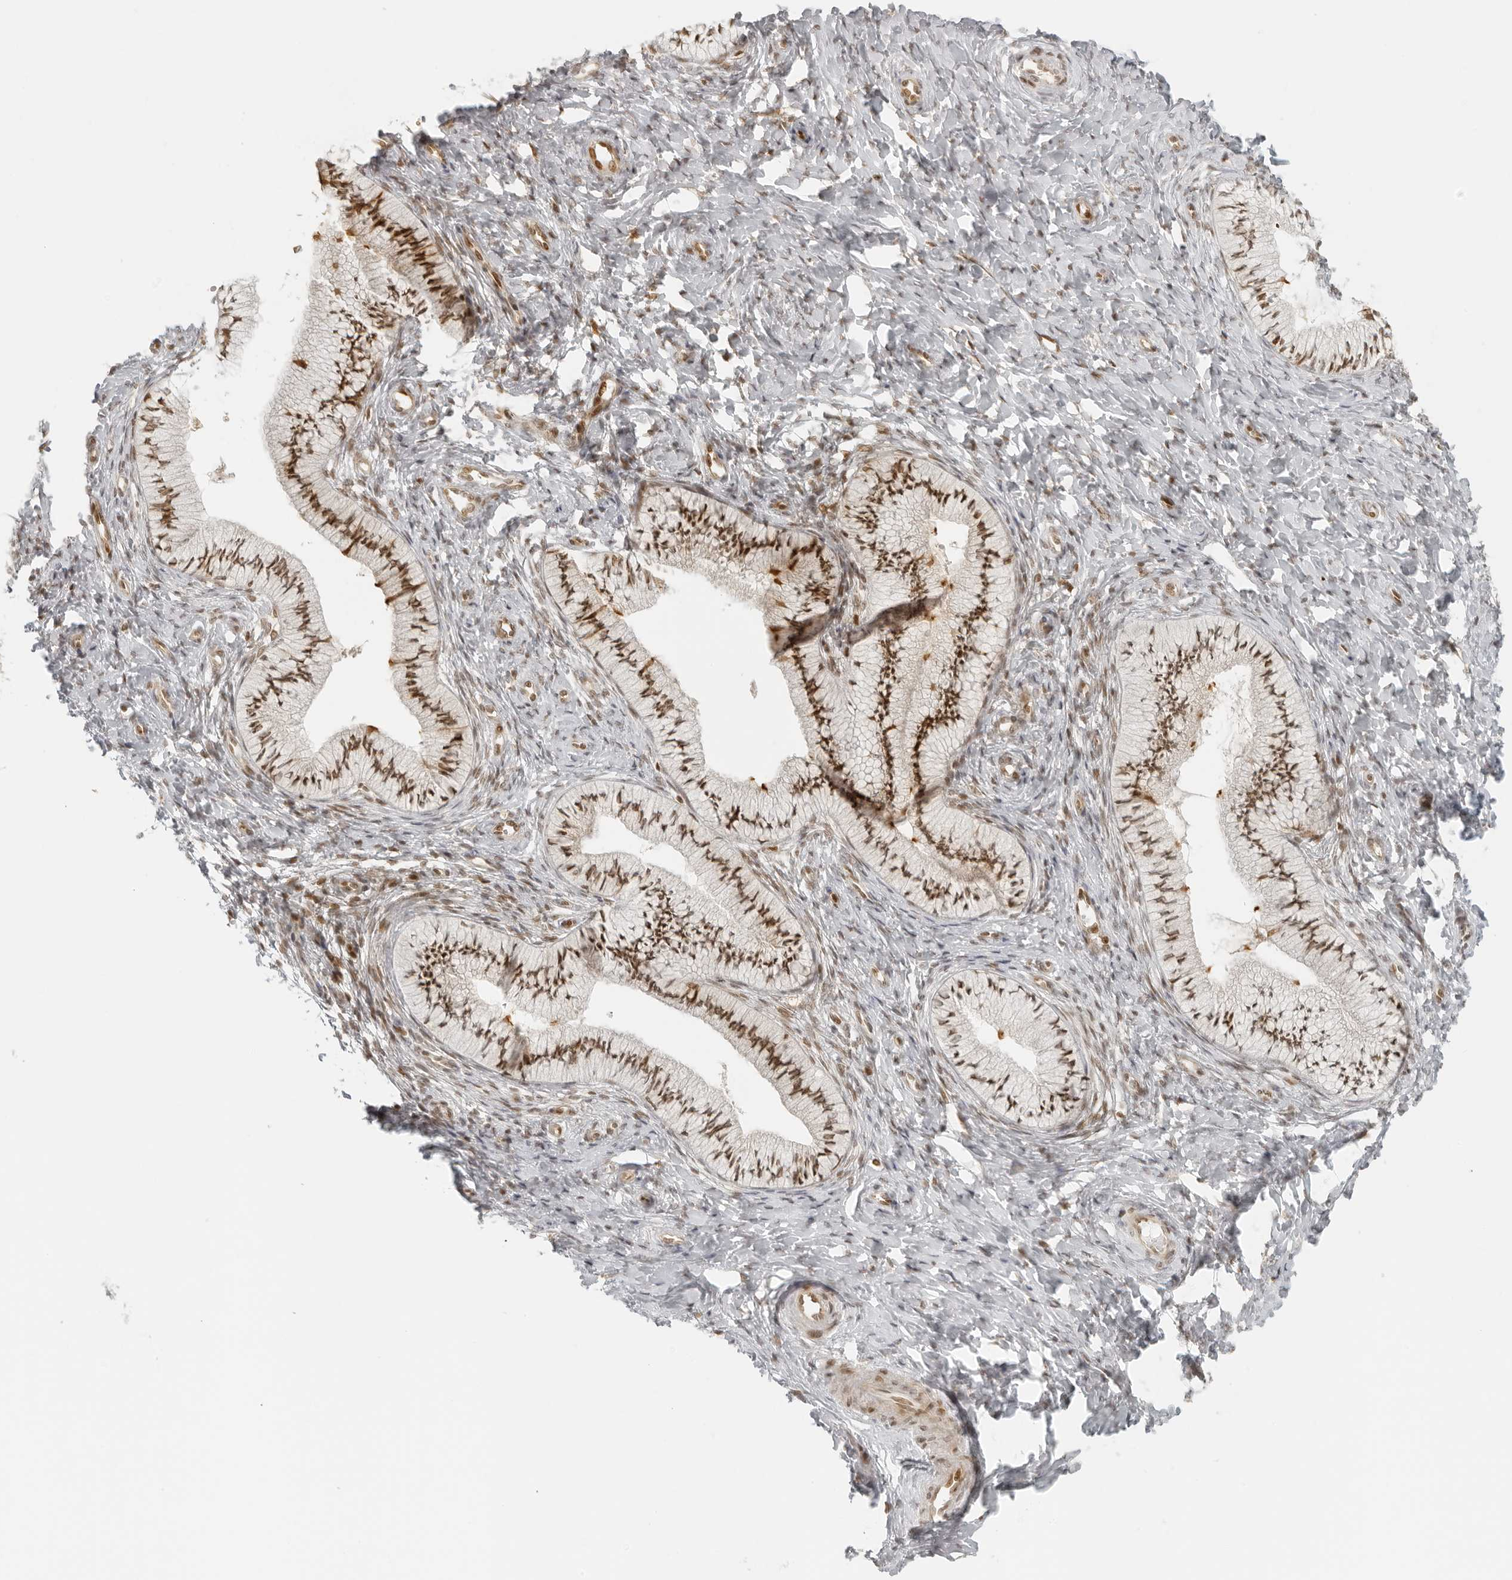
{"staining": {"intensity": "strong", "quantity": ">75%", "location": "nuclear"}, "tissue": "cervix", "cell_type": "Glandular cells", "image_type": "normal", "snomed": [{"axis": "morphology", "description": "Normal tissue, NOS"}, {"axis": "topography", "description": "Cervix"}], "caption": "Immunohistochemical staining of normal cervix displays high levels of strong nuclear staining in about >75% of glandular cells.", "gene": "ZNF407", "patient": {"sex": "female", "age": 36}}